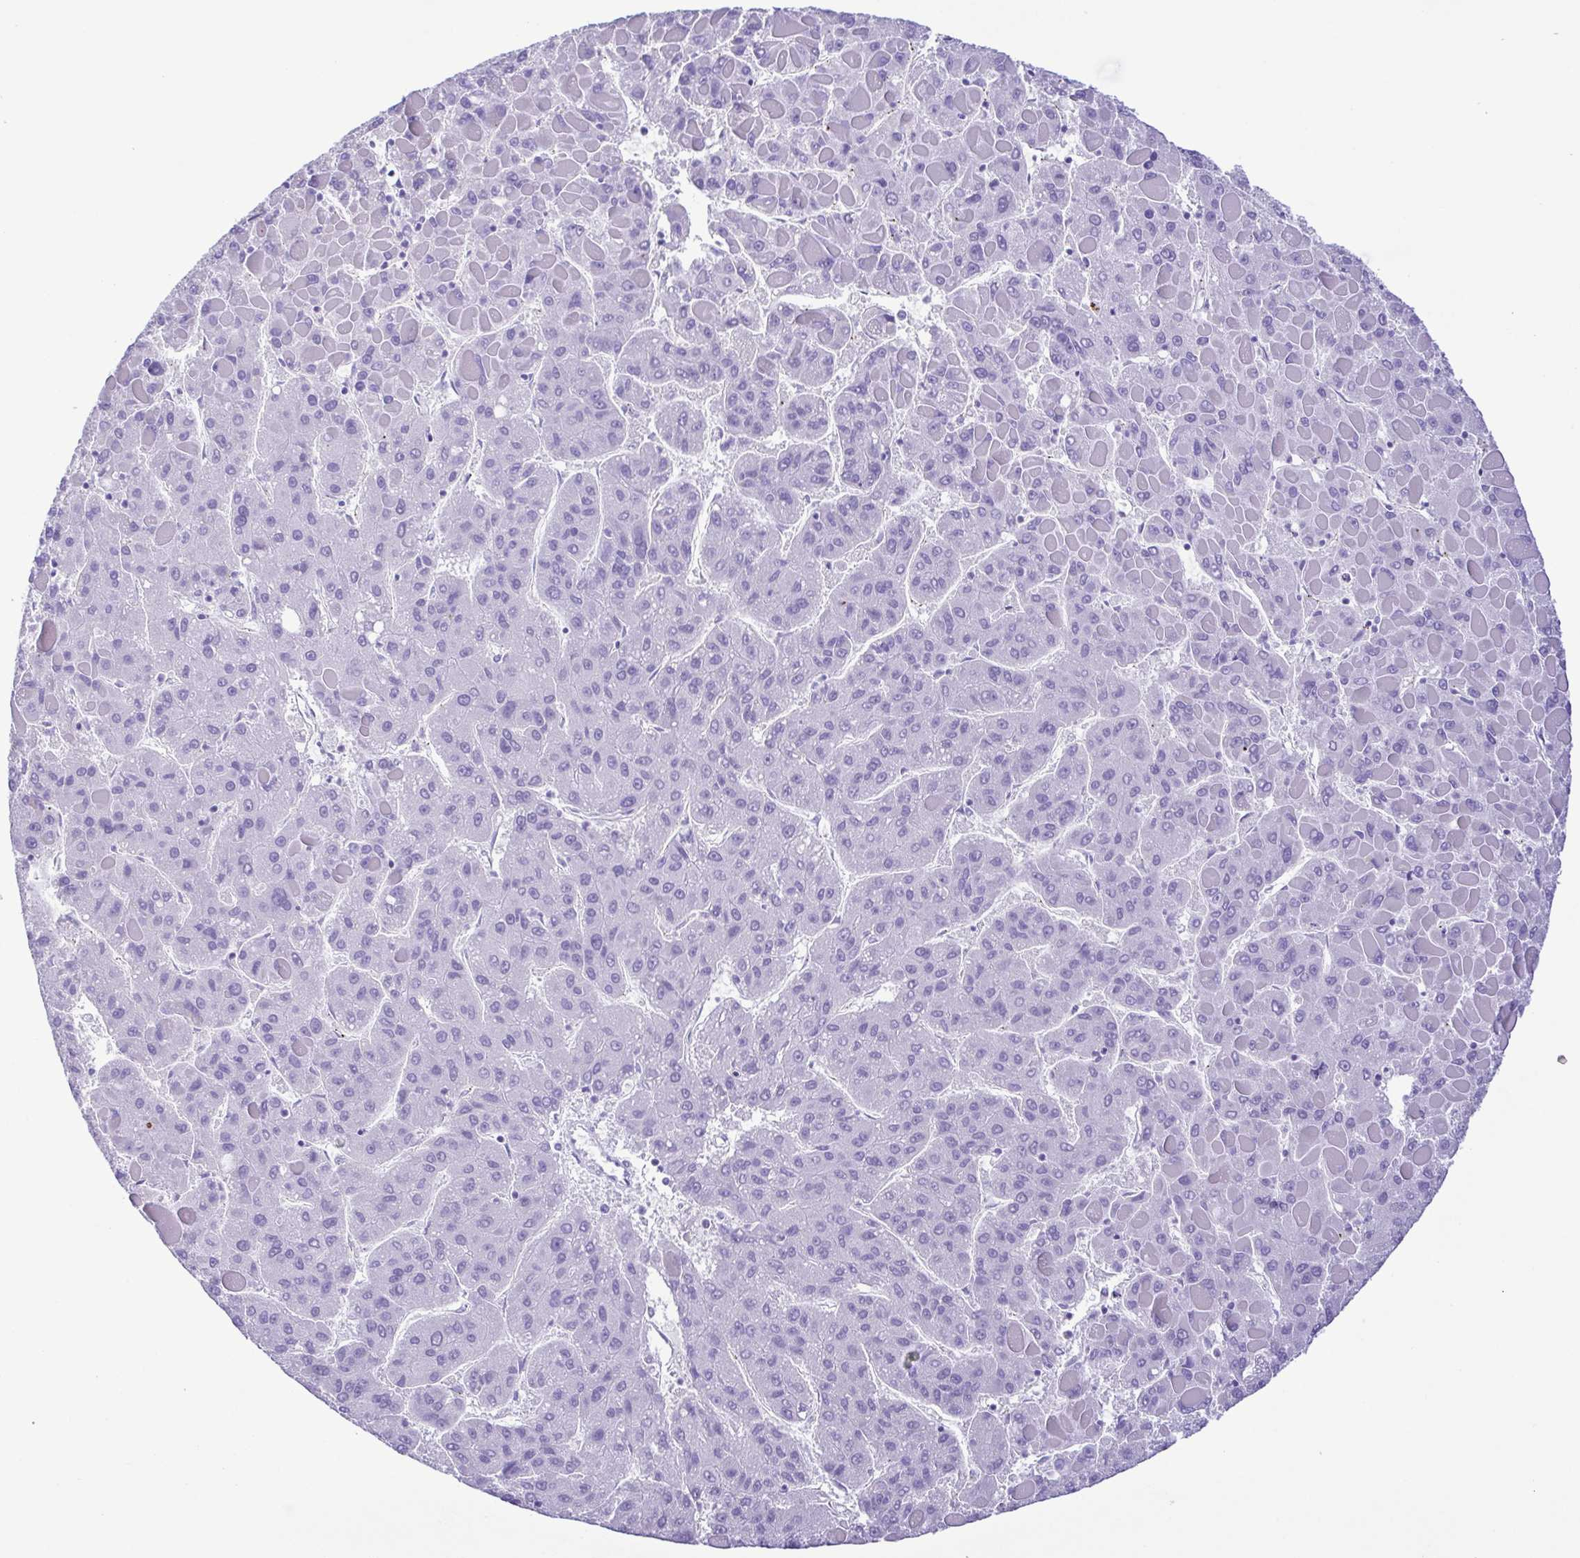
{"staining": {"intensity": "negative", "quantity": "none", "location": "none"}, "tissue": "liver cancer", "cell_type": "Tumor cells", "image_type": "cancer", "snomed": [{"axis": "morphology", "description": "Carcinoma, Hepatocellular, NOS"}, {"axis": "topography", "description": "Liver"}], "caption": "DAB immunohistochemical staining of liver cancer (hepatocellular carcinoma) demonstrates no significant staining in tumor cells.", "gene": "OVGP1", "patient": {"sex": "female", "age": 82}}